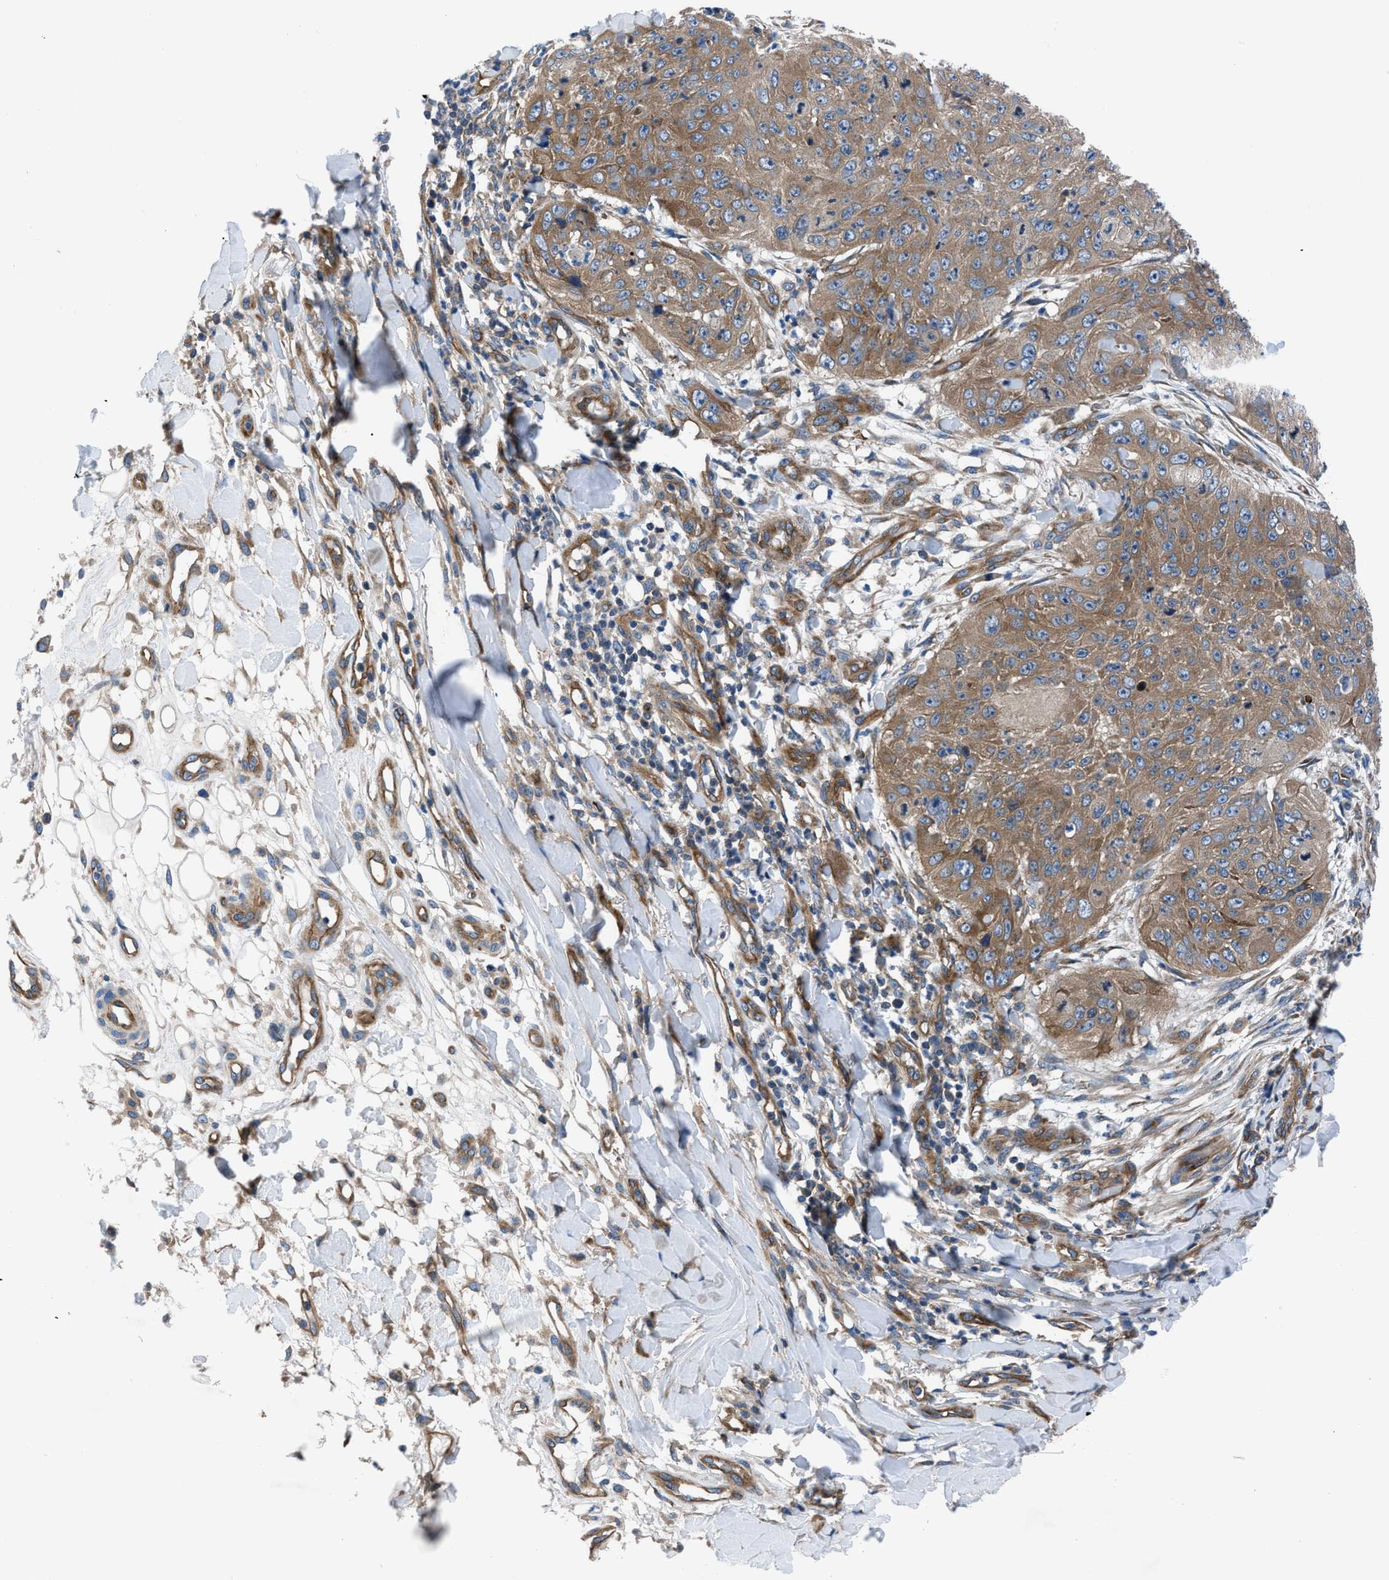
{"staining": {"intensity": "moderate", "quantity": ">75%", "location": "cytoplasmic/membranous"}, "tissue": "skin cancer", "cell_type": "Tumor cells", "image_type": "cancer", "snomed": [{"axis": "morphology", "description": "Squamous cell carcinoma, NOS"}, {"axis": "topography", "description": "Skin"}], "caption": "Immunohistochemistry image of skin cancer stained for a protein (brown), which shows medium levels of moderate cytoplasmic/membranous expression in approximately >75% of tumor cells.", "gene": "TRIP4", "patient": {"sex": "female", "age": 80}}